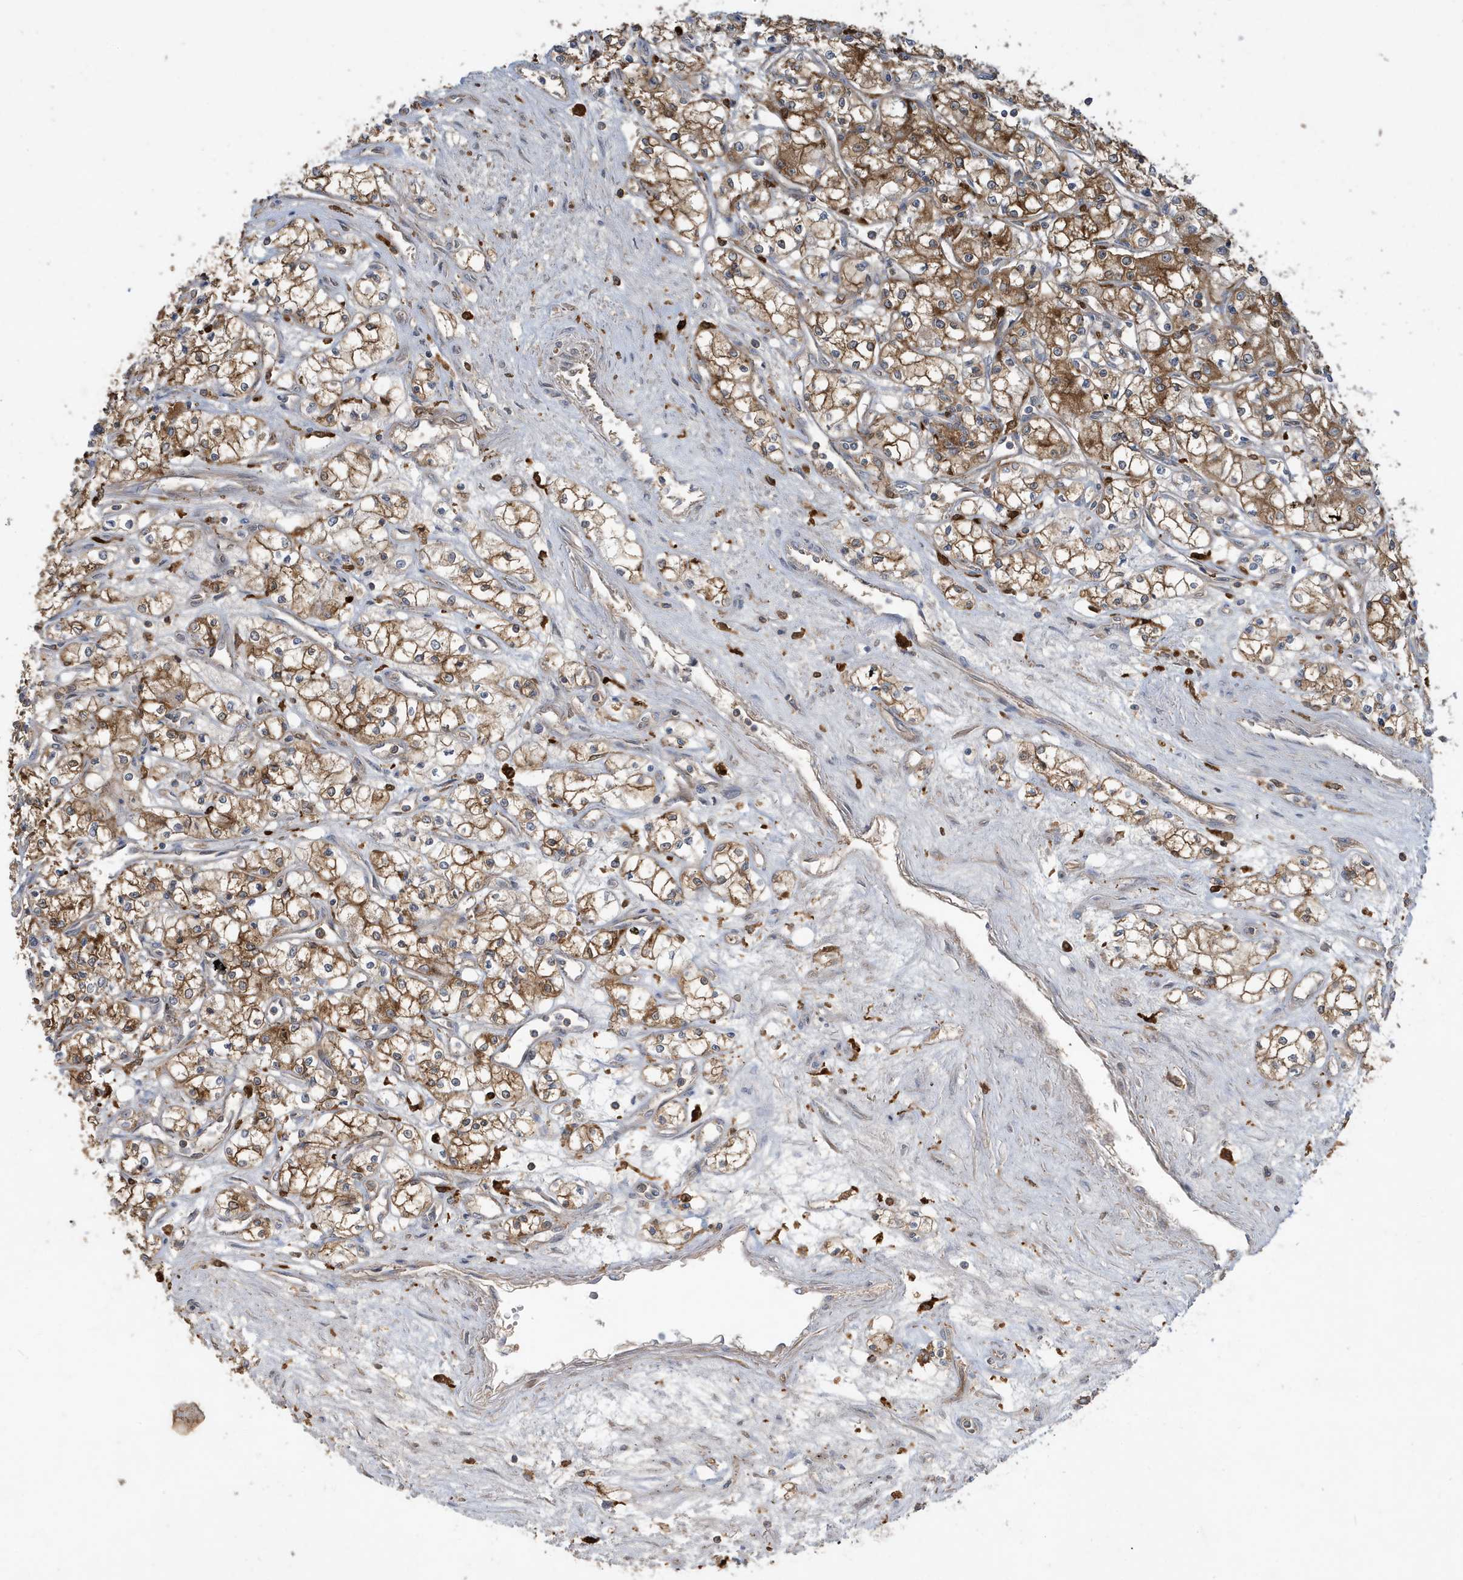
{"staining": {"intensity": "moderate", "quantity": ">75%", "location": "cytoplasmic/membranous"}, "tissue": "renal cancer", "cell_type": "Tumor cells", "image_type": "cancer", "snomed": [{"axis": "morphology", "description": "Adenocarcinoma, NOS"}, {"axis": "topography", "description": "Kidney"}], "caption": "A brown stain highlights moderate cytoplasmic/membranous positivity of a protein in human renal cancer tumor cells.", "gene": "ABTB1", "patient": {"sex": "male", "age": 59}}